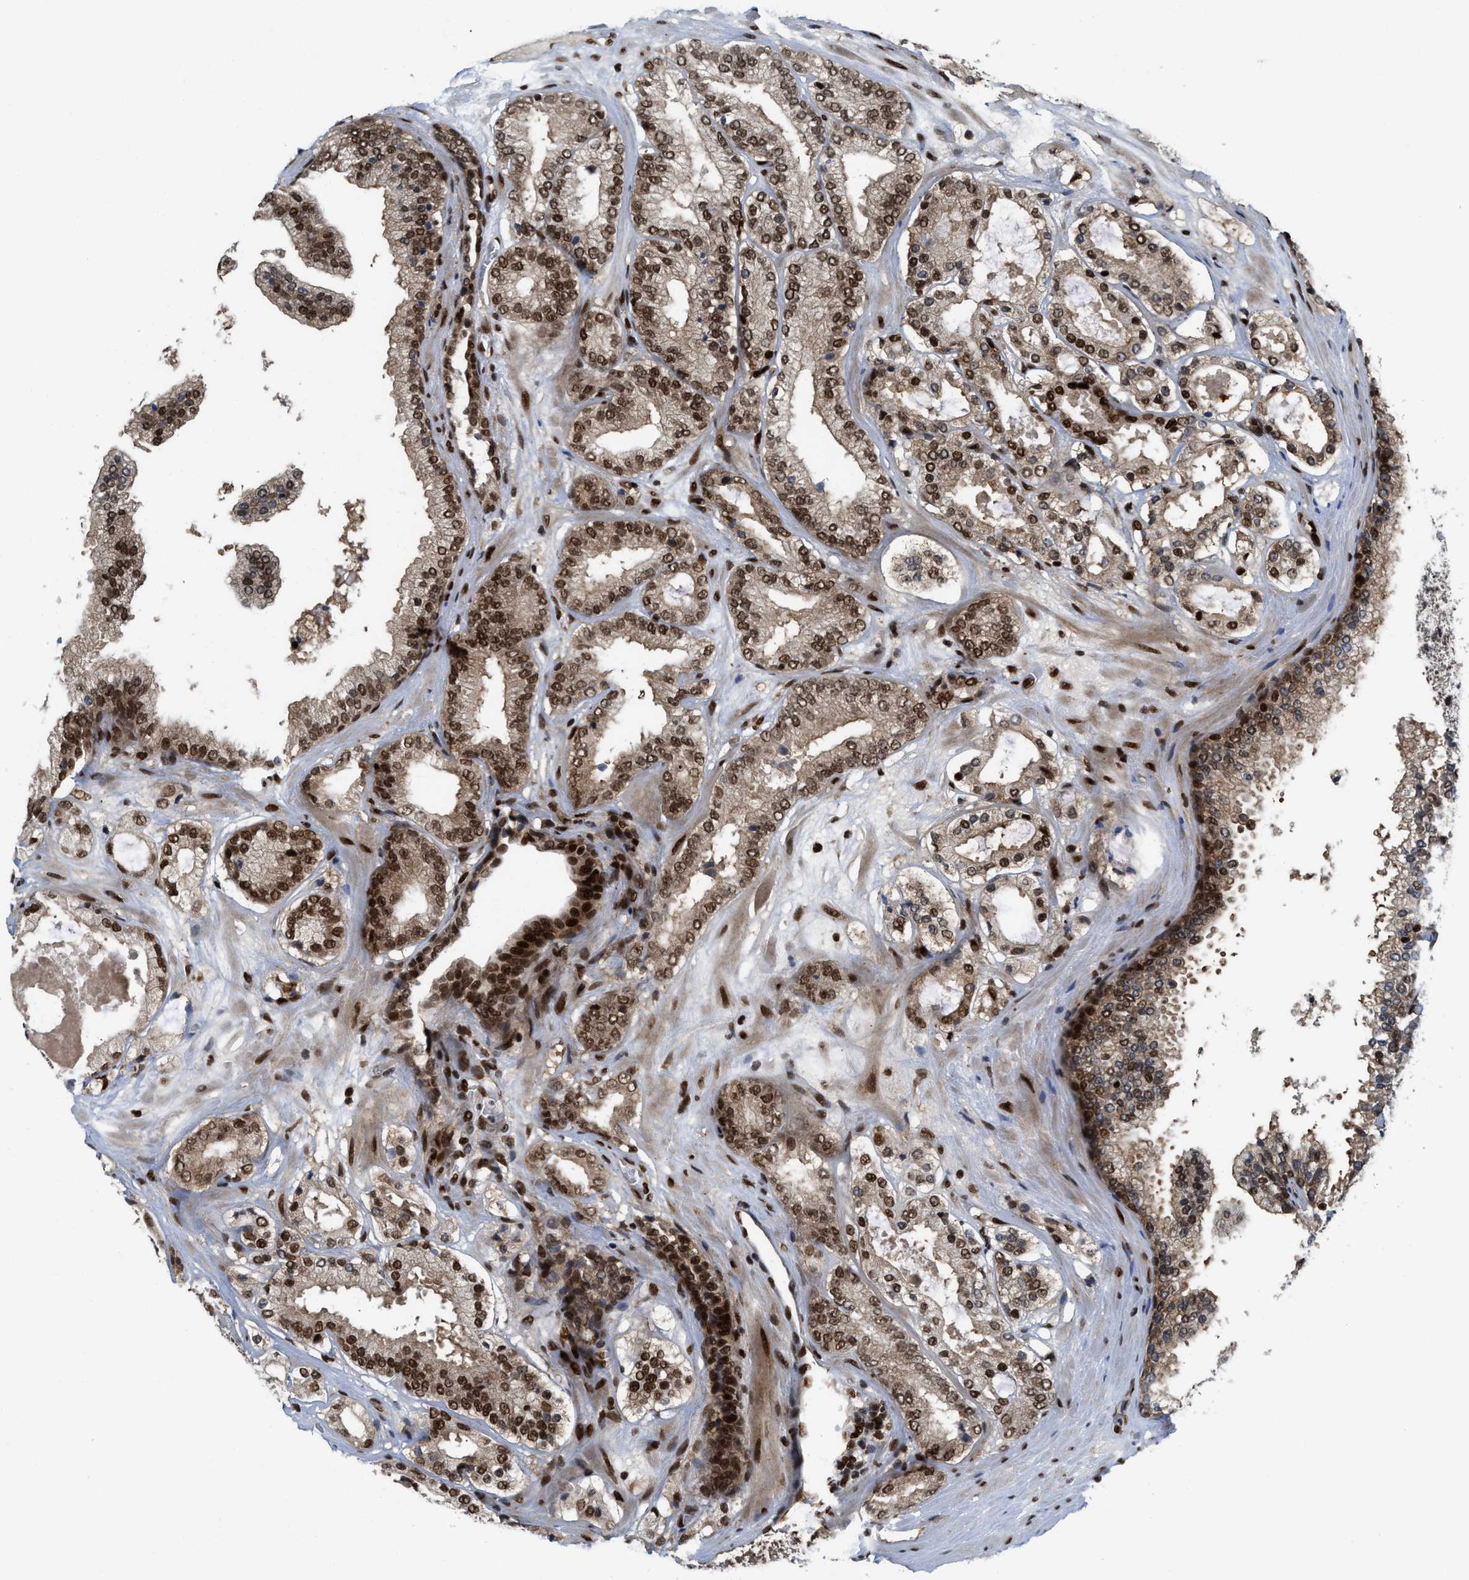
{"staining": {"intensity": "moderate", "quantity": ">75%", "location": "nuclear"}, "tissue": "prostate cancer", "cell_type": "Tumor cells", "image_type": "cancer", "snomed": [{"axis": "morphology", "description": "Adenocarcinoma, High grade"}, {"axis": "topography", "description": "Prostate"}], "caption": "Tumor cells demonstrate moderate nuclear positivity in about >75% of cells in prostate cancer. (DAB = brown stain, brightfield microscopy at high magnification).", "gene": "RFX5", "patient": {"sex": "male", "age": 65}}